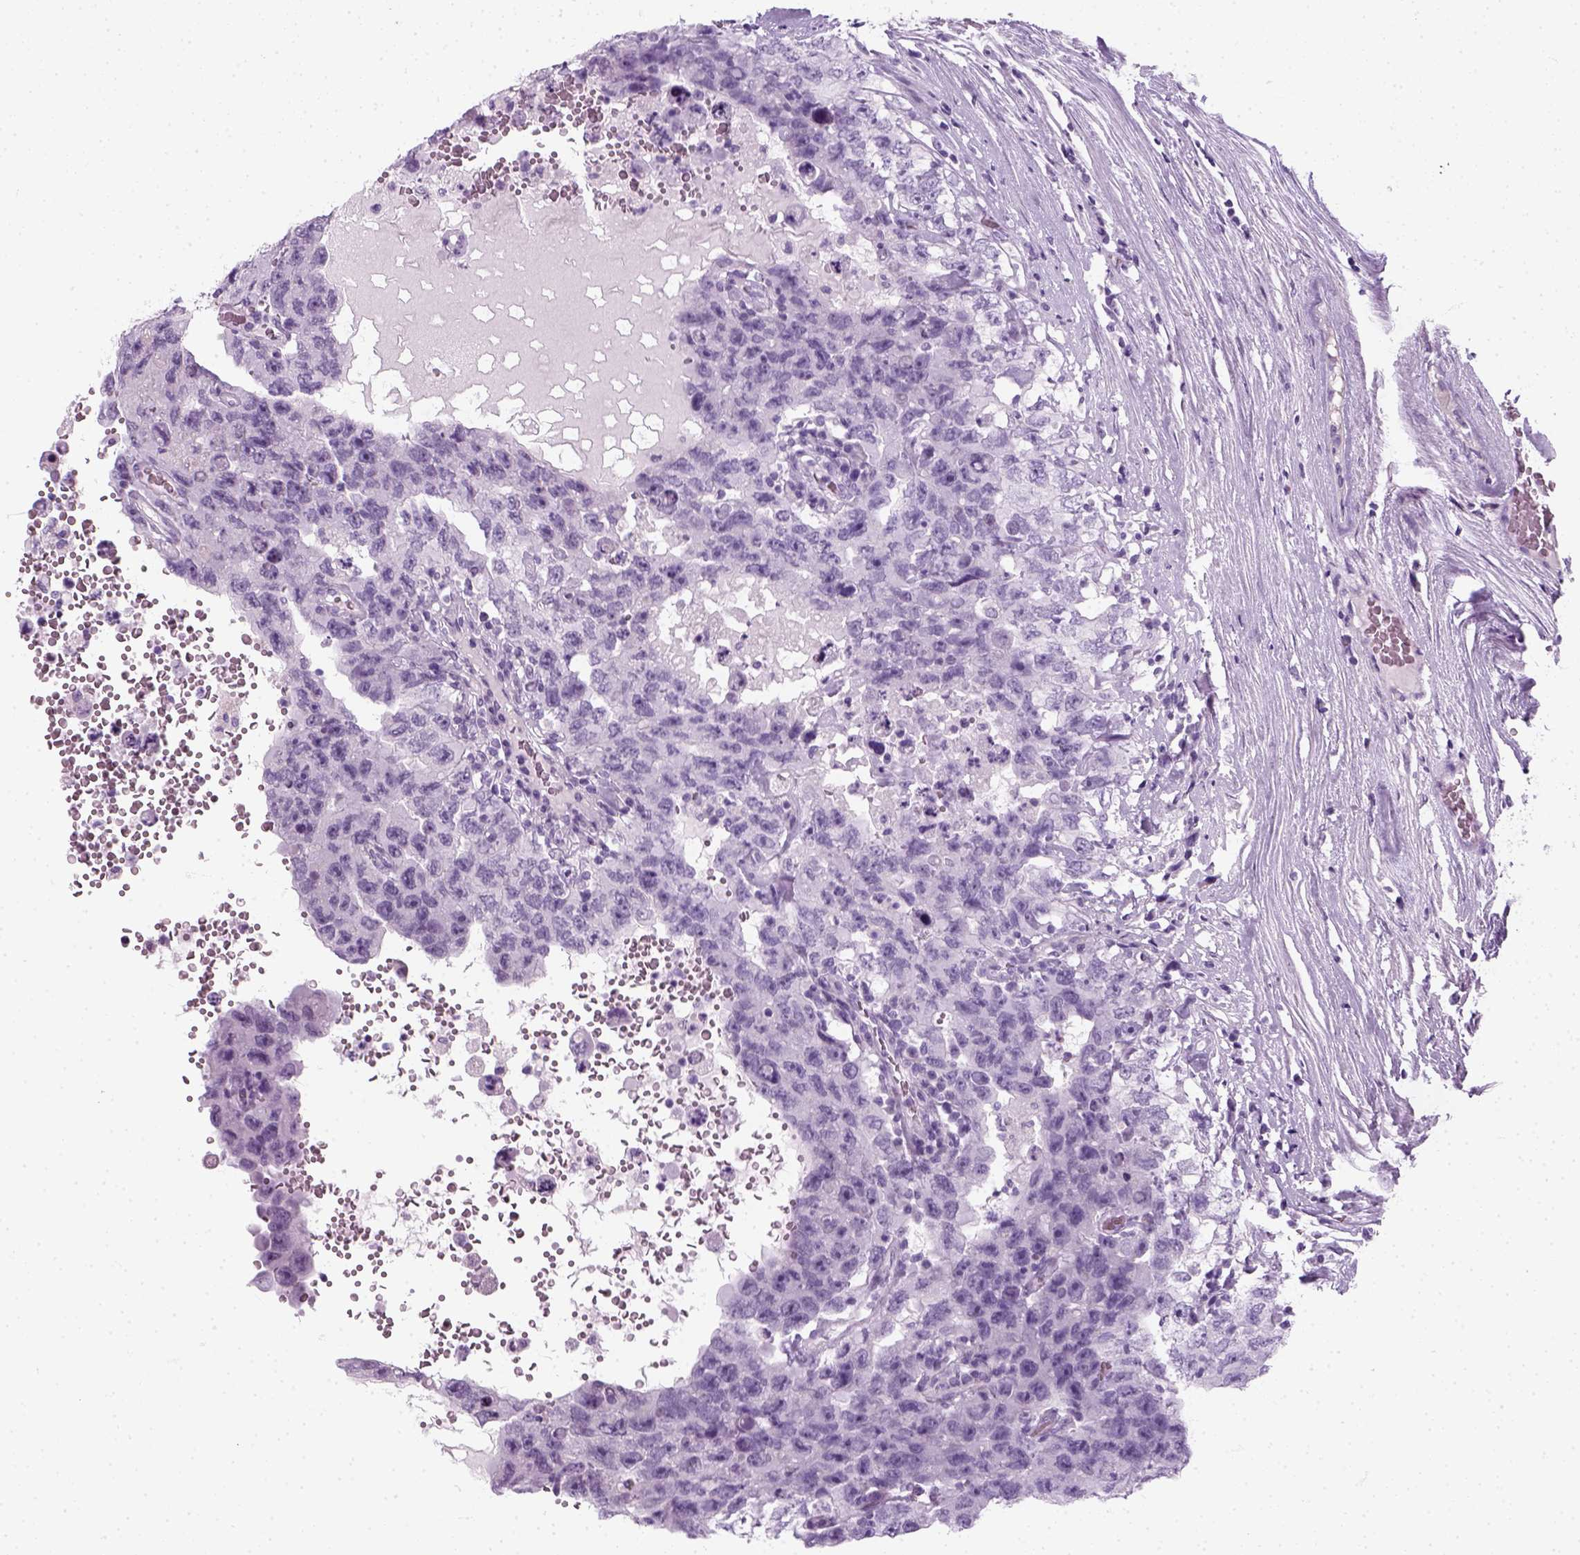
{"staining": {"intensity": "negative", "quantity": "none", "location": "none"}, "tissue": "testis cancer", "cell_type": "Tumor cells", "image_type": "cancer", "snomed": [{"axis": "morphology", "description": "Carcinoma, Embryonal, NOS"}, {"axis": "topography", "description": "Testis"}], "caption": "Tumor cells are negative for brown protein staining in testis embryonal carcinoma.", "gene": "SLC12A5", "patient": {"sex": "male", "age": 26}}